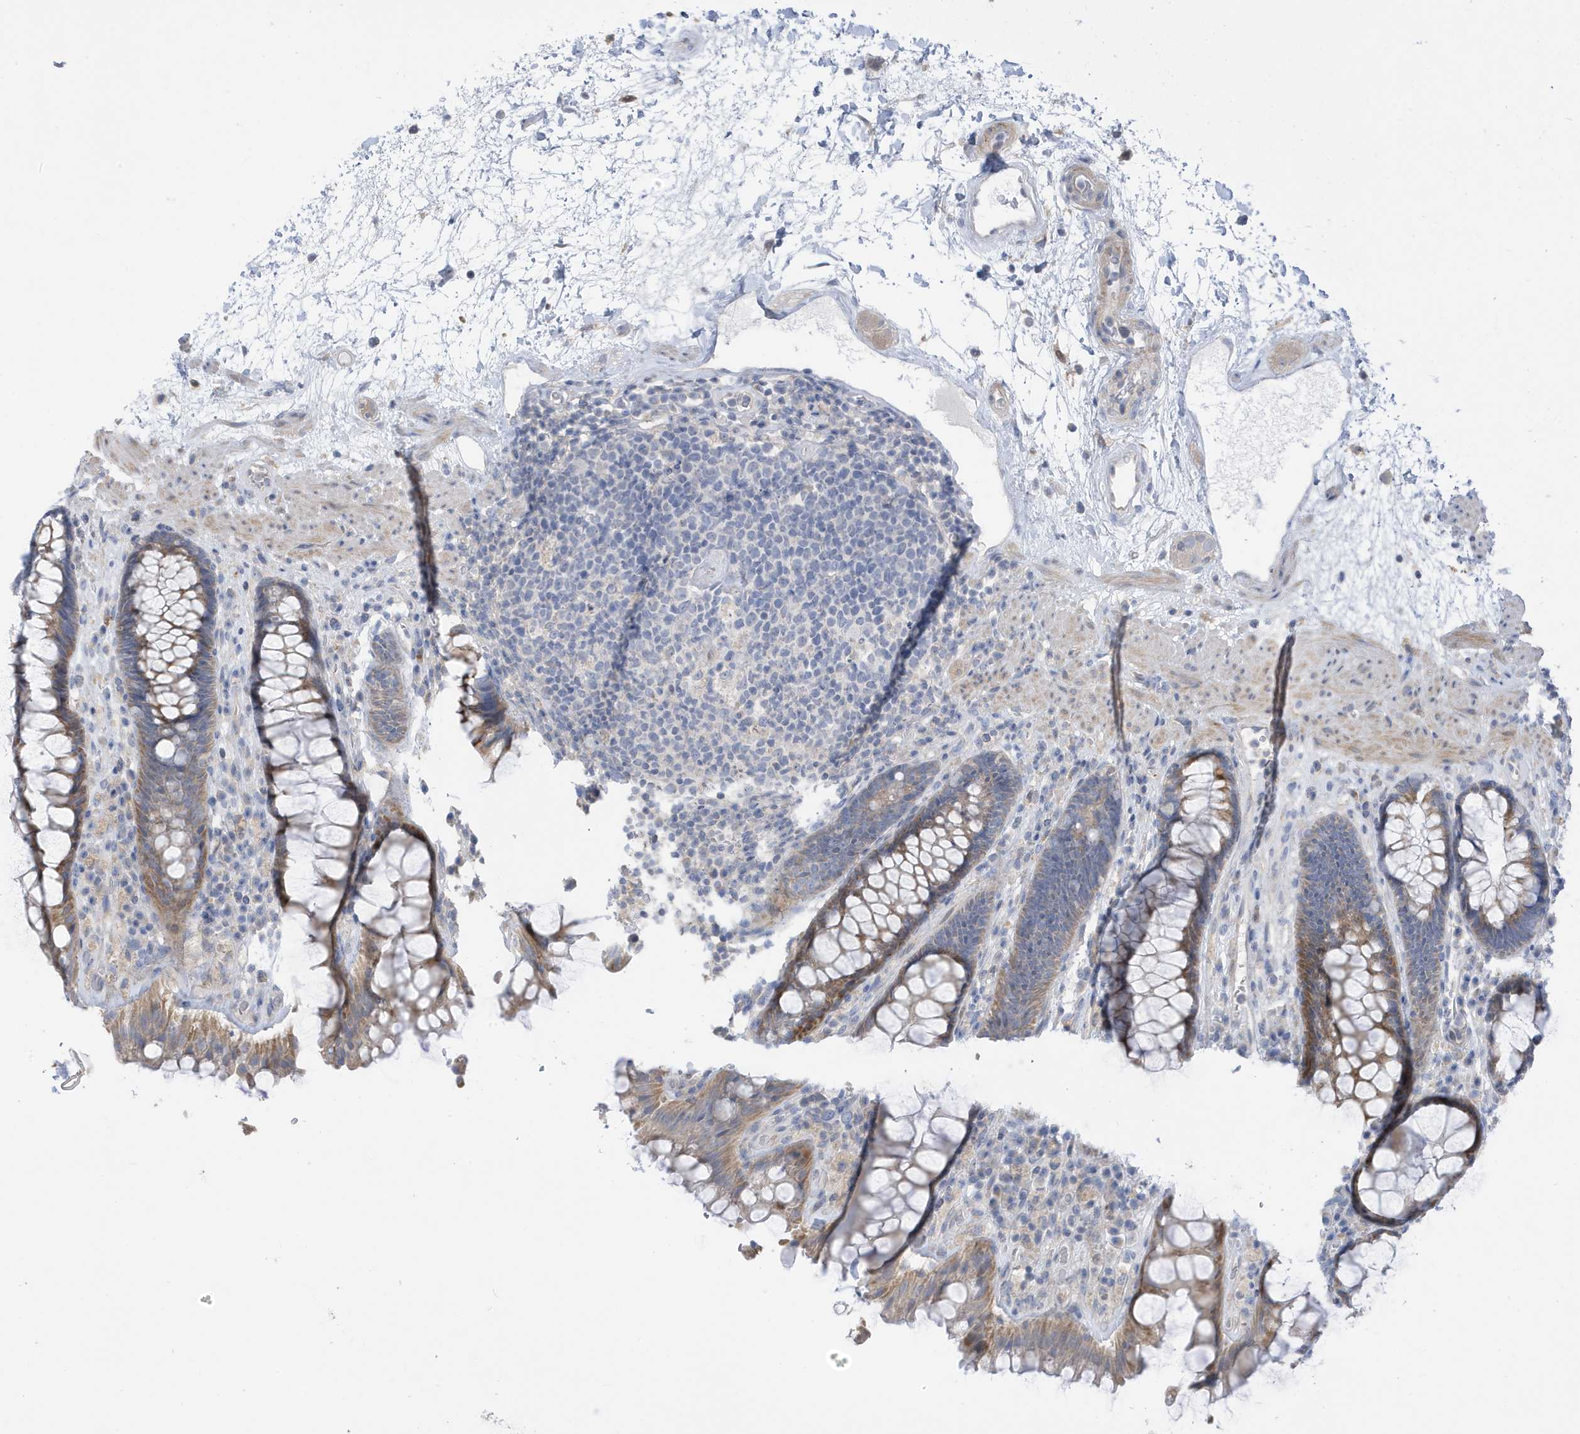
{"staining": {"intensity": "moderate", "quantity": ">75%", "location": "cytoplasmic/membranous"}, "tissue": "rectum", "cell_type": "Glandular cells", "image_type": "normal", "snomed": [{"axis": "morphology", "description": "Normal tissue, NOS"}, {"axis": "topography", "description": "Rectum"}], "caption": "This photomicrograph shows unremarkable rectum stained with immunohistochemistry to label a protein in brown. The cytoplasmic/membranous of glandular cells show moderate positivity for the protein. Nuclei are counter-stained blue.", "gene": "ATP13A5", "patient": {"sex": "male", "age": 64}}